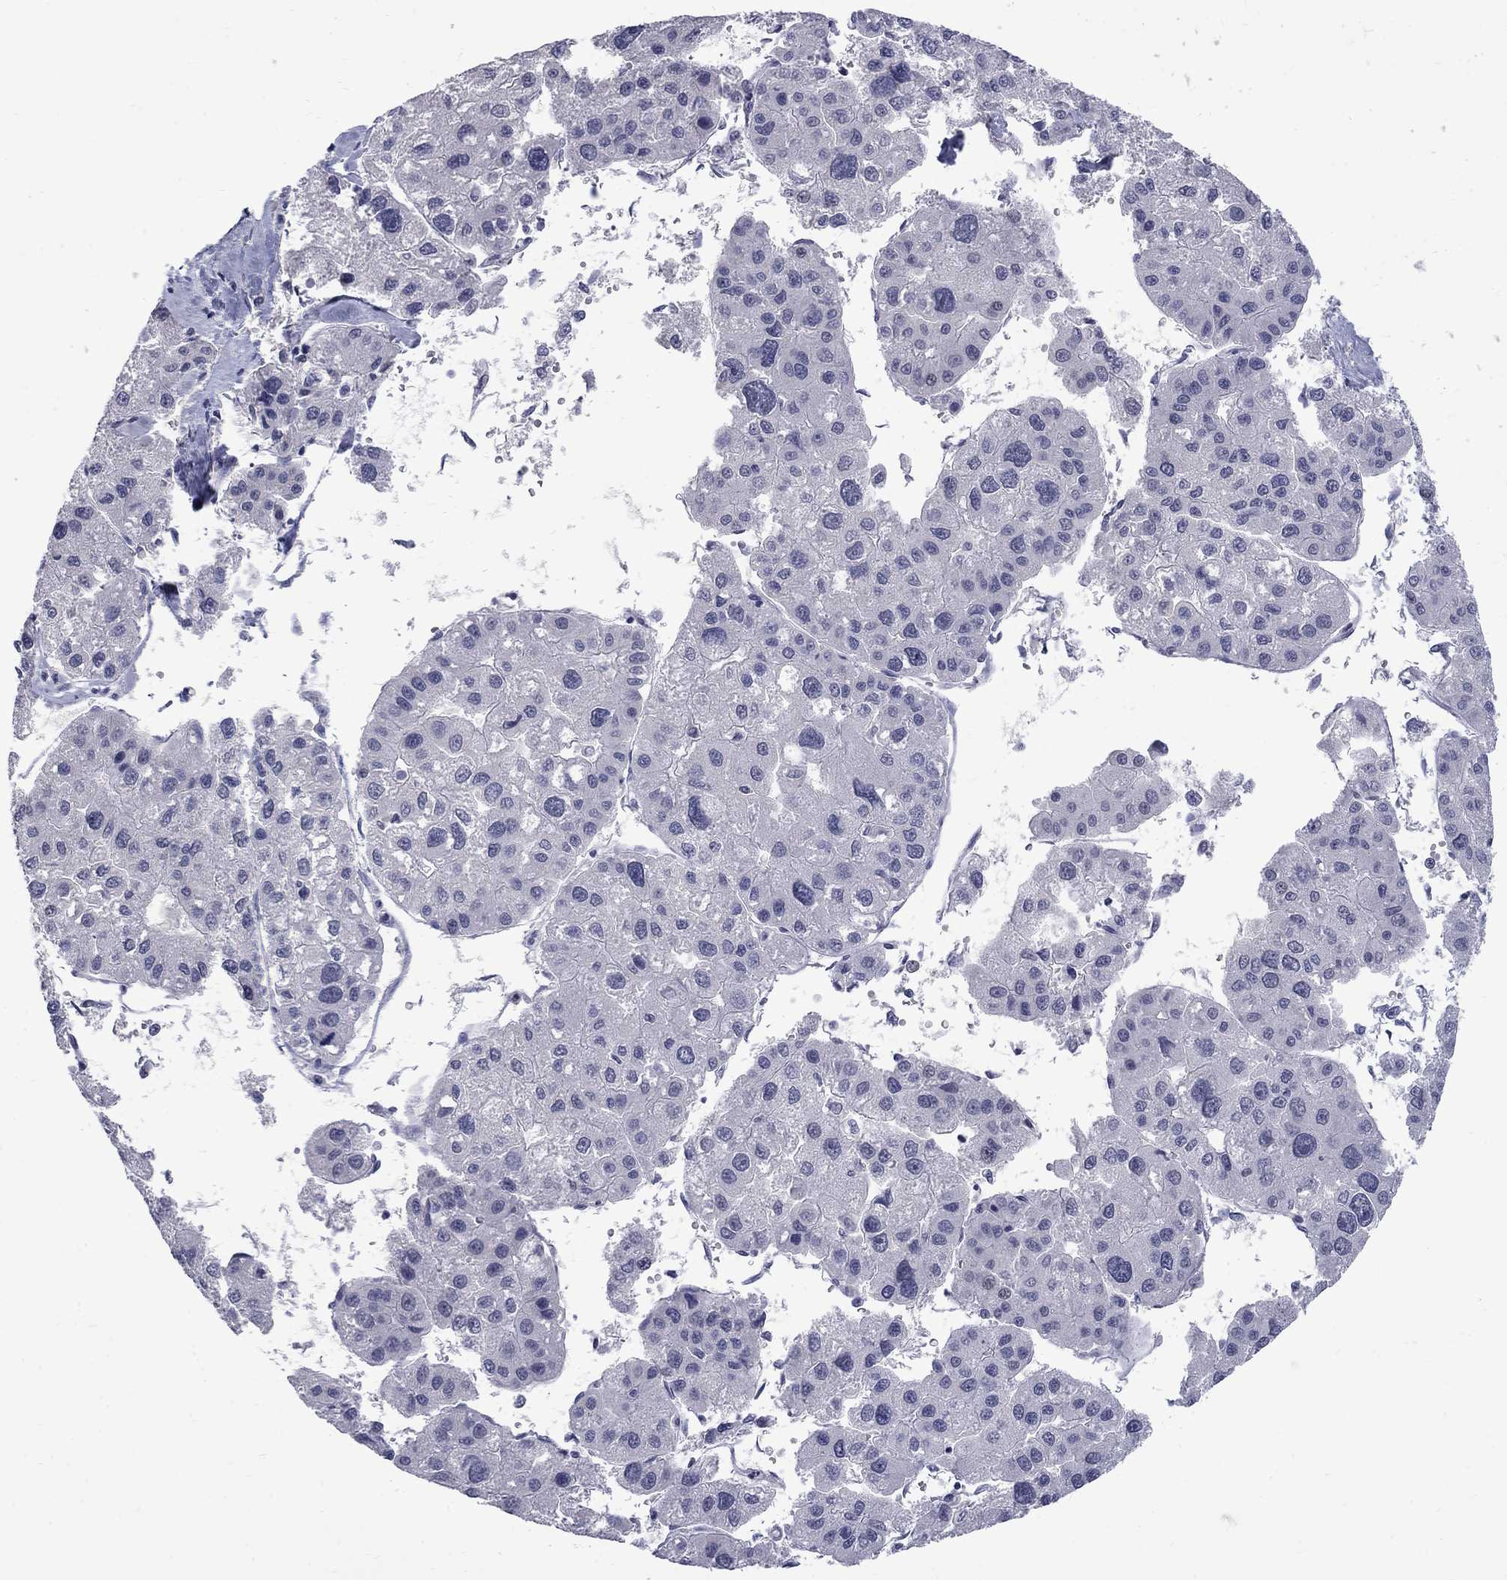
{"staining": {"intensity": "negative", "quantity": "none", "location": "none"}, "tissue": "liver cancer", "cell_type": "Tumor cells", "image_type": "cancer", "snomed": [{"axis": "morphology", "description": "Carcinoma, Hepatocellular, NOS"}, {"axis": "topography", "description": "Liver"}], "caption": "Immunohistochemical staining of human hepatocellular carcinoma (liver) displays no significant expression in tumor cells. (Stains: DAB immunohistochemistry (IHC) with hematoxylin counter stain, Microscopy: brightfield microscopy at high magnification).", "gene": "CTNND2", "patient": {"sex": "male", "age": 73}}